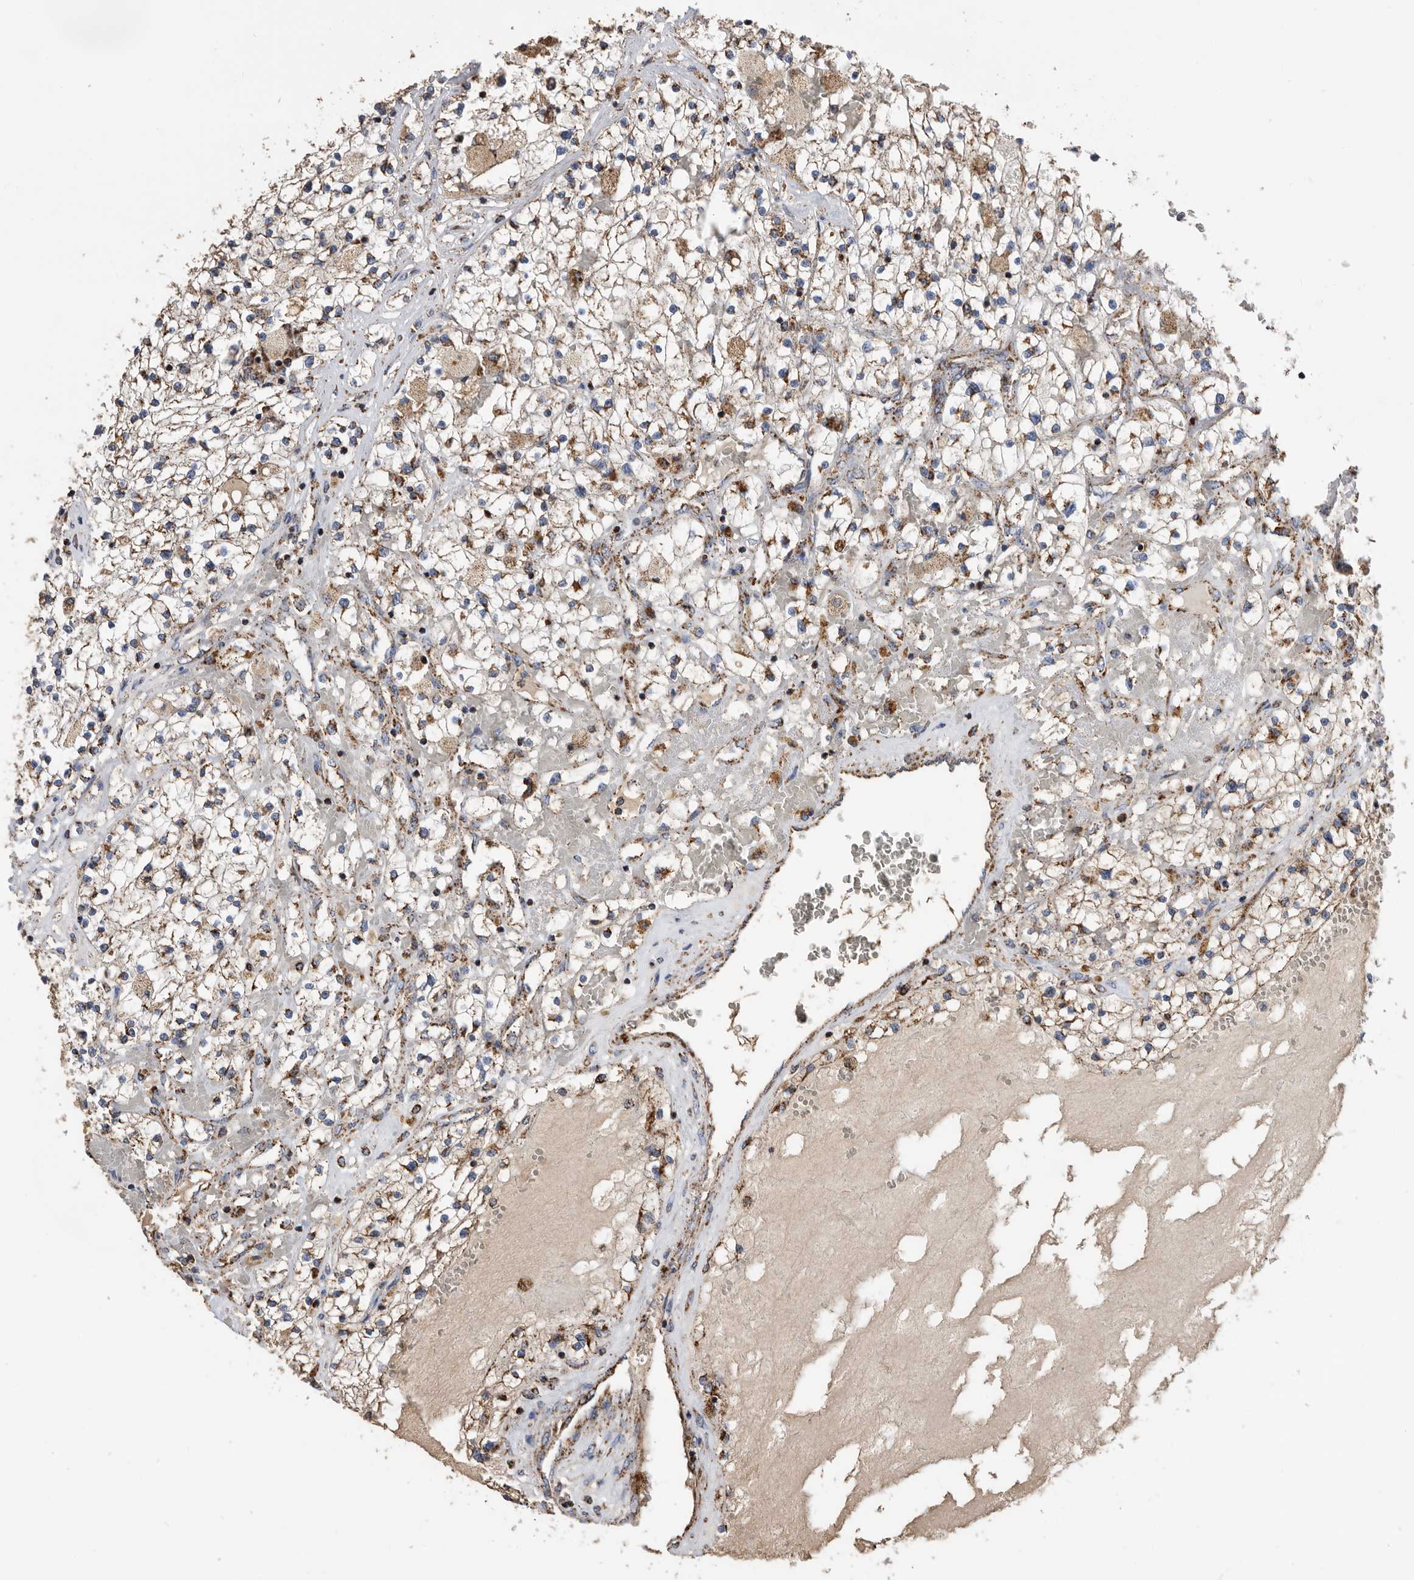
{"staining": {"intensity": "moderate", "quantity": ">75%", "location": "cytoplasmic/membranous"}, "tissue": "renal cancer", "cell_type": "Tumor cells", "image_type": "cancer", "snomed": [{"axis": "morphology", "description": "Normal tissue, NOS"}, {"axis": "morphology", "description": "Adenocarcinoma, NOS"}, {"axis": "topography", "description": "Kidney"}], "caption": "Protein staining of renal cancer tissue exhibits moderate cytoplasmic/membranous positivity in about >75% of tumor cells.", "gene": "WFDC1", "patient": {"sex": "male", "age": 68}}